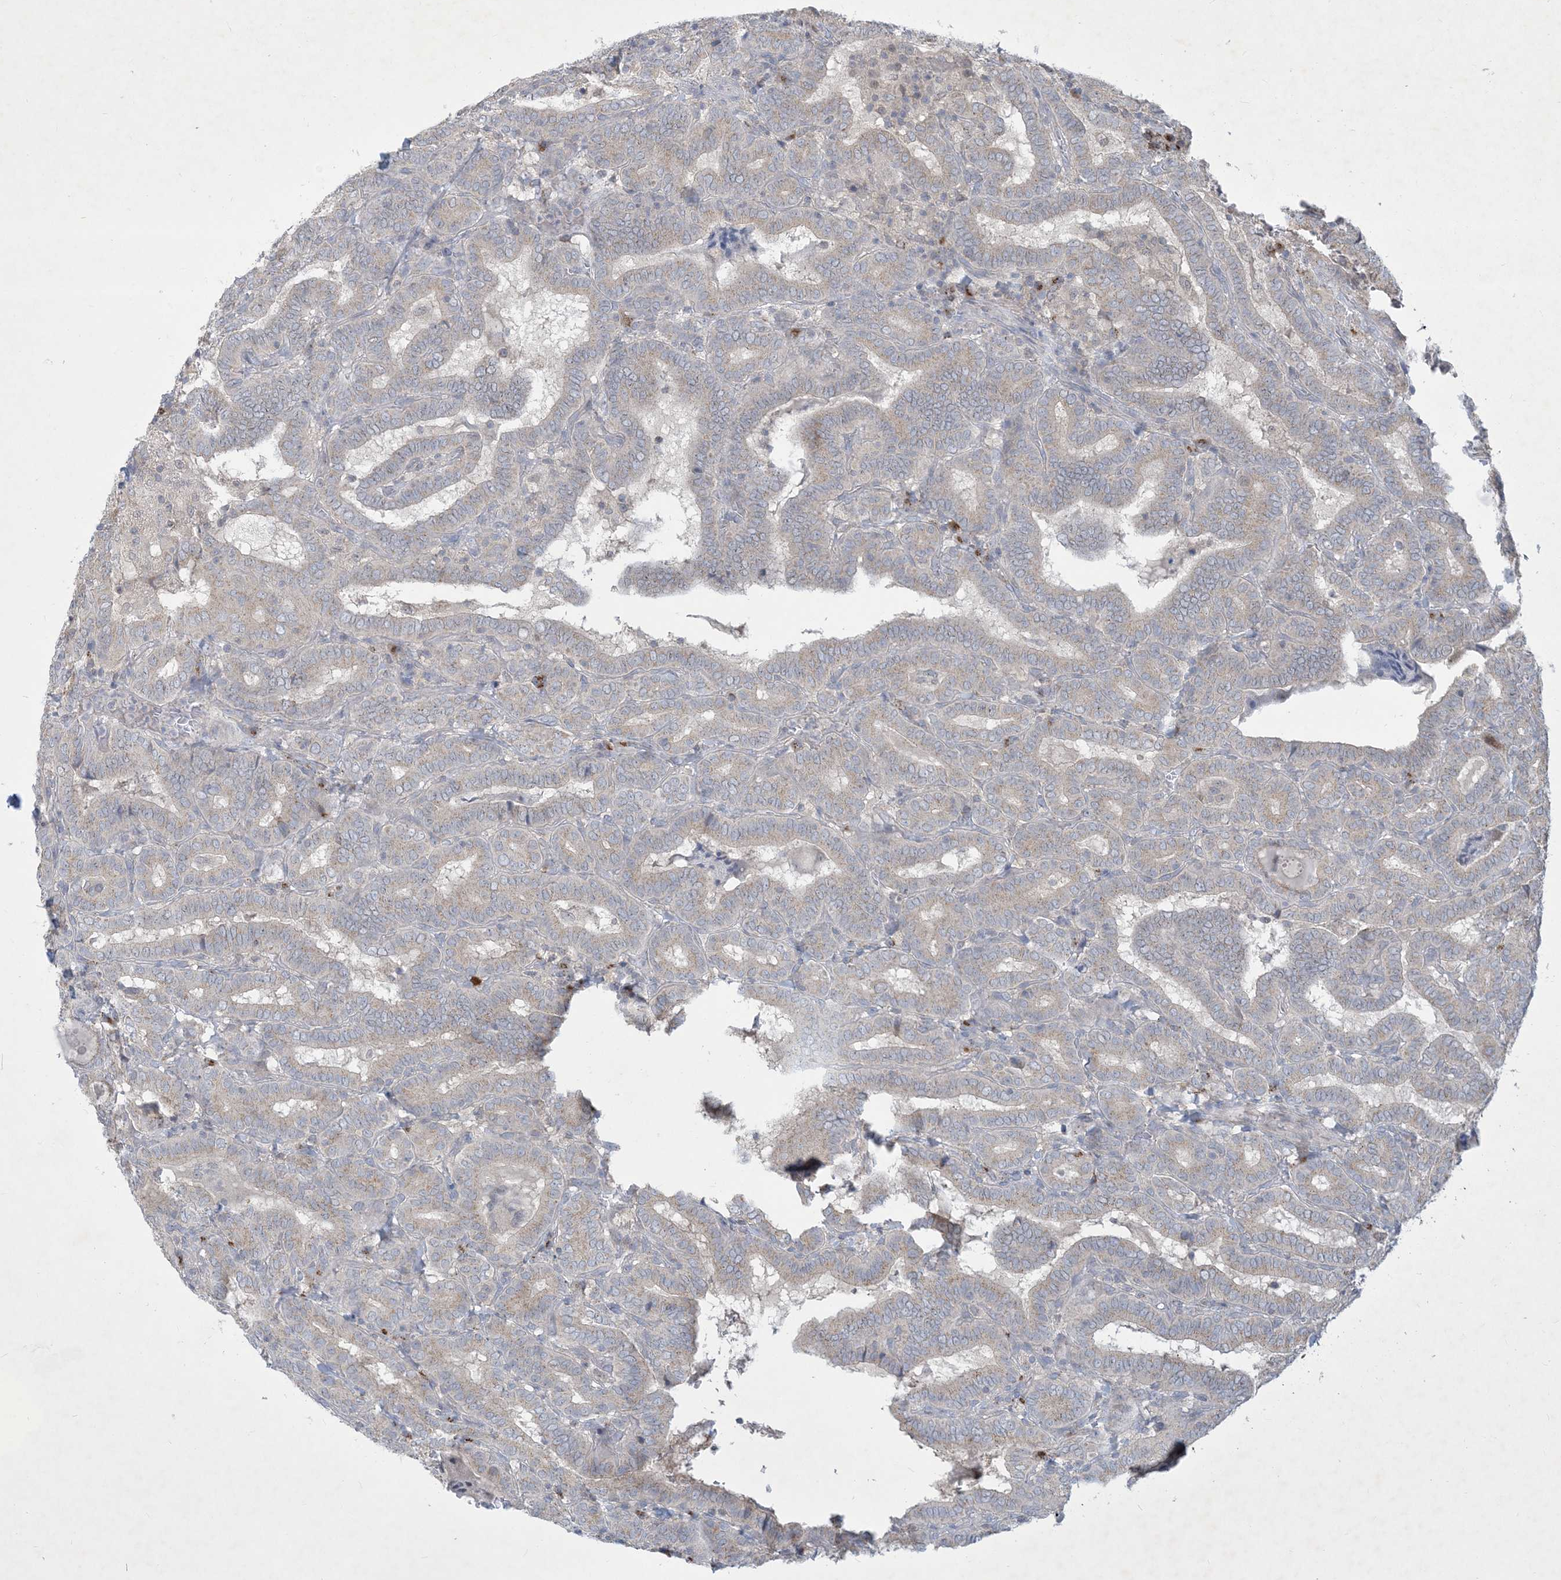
{"staining": {"intensity": "weak", "quantity": "25%-75%", "location": "cytoplasmic/membranous"}, "tissue": "thyroid cancer", "cell_type": "Tumor cells", "image_type": "cancer", "snomed": [{"axis": "morphology", "description": "Papillary adenocarcinoma, NOS"}, {"axis": "topography", "description": "Thyroid gland"}], "caption": "Tumor cells reveal low levels of weak cytoplasmic/membranous expression in approximately 25%-75% of cells in human thyroid cancer.", "gene": "CCDC14", "patient": {"sex": "female", "age": 72}}